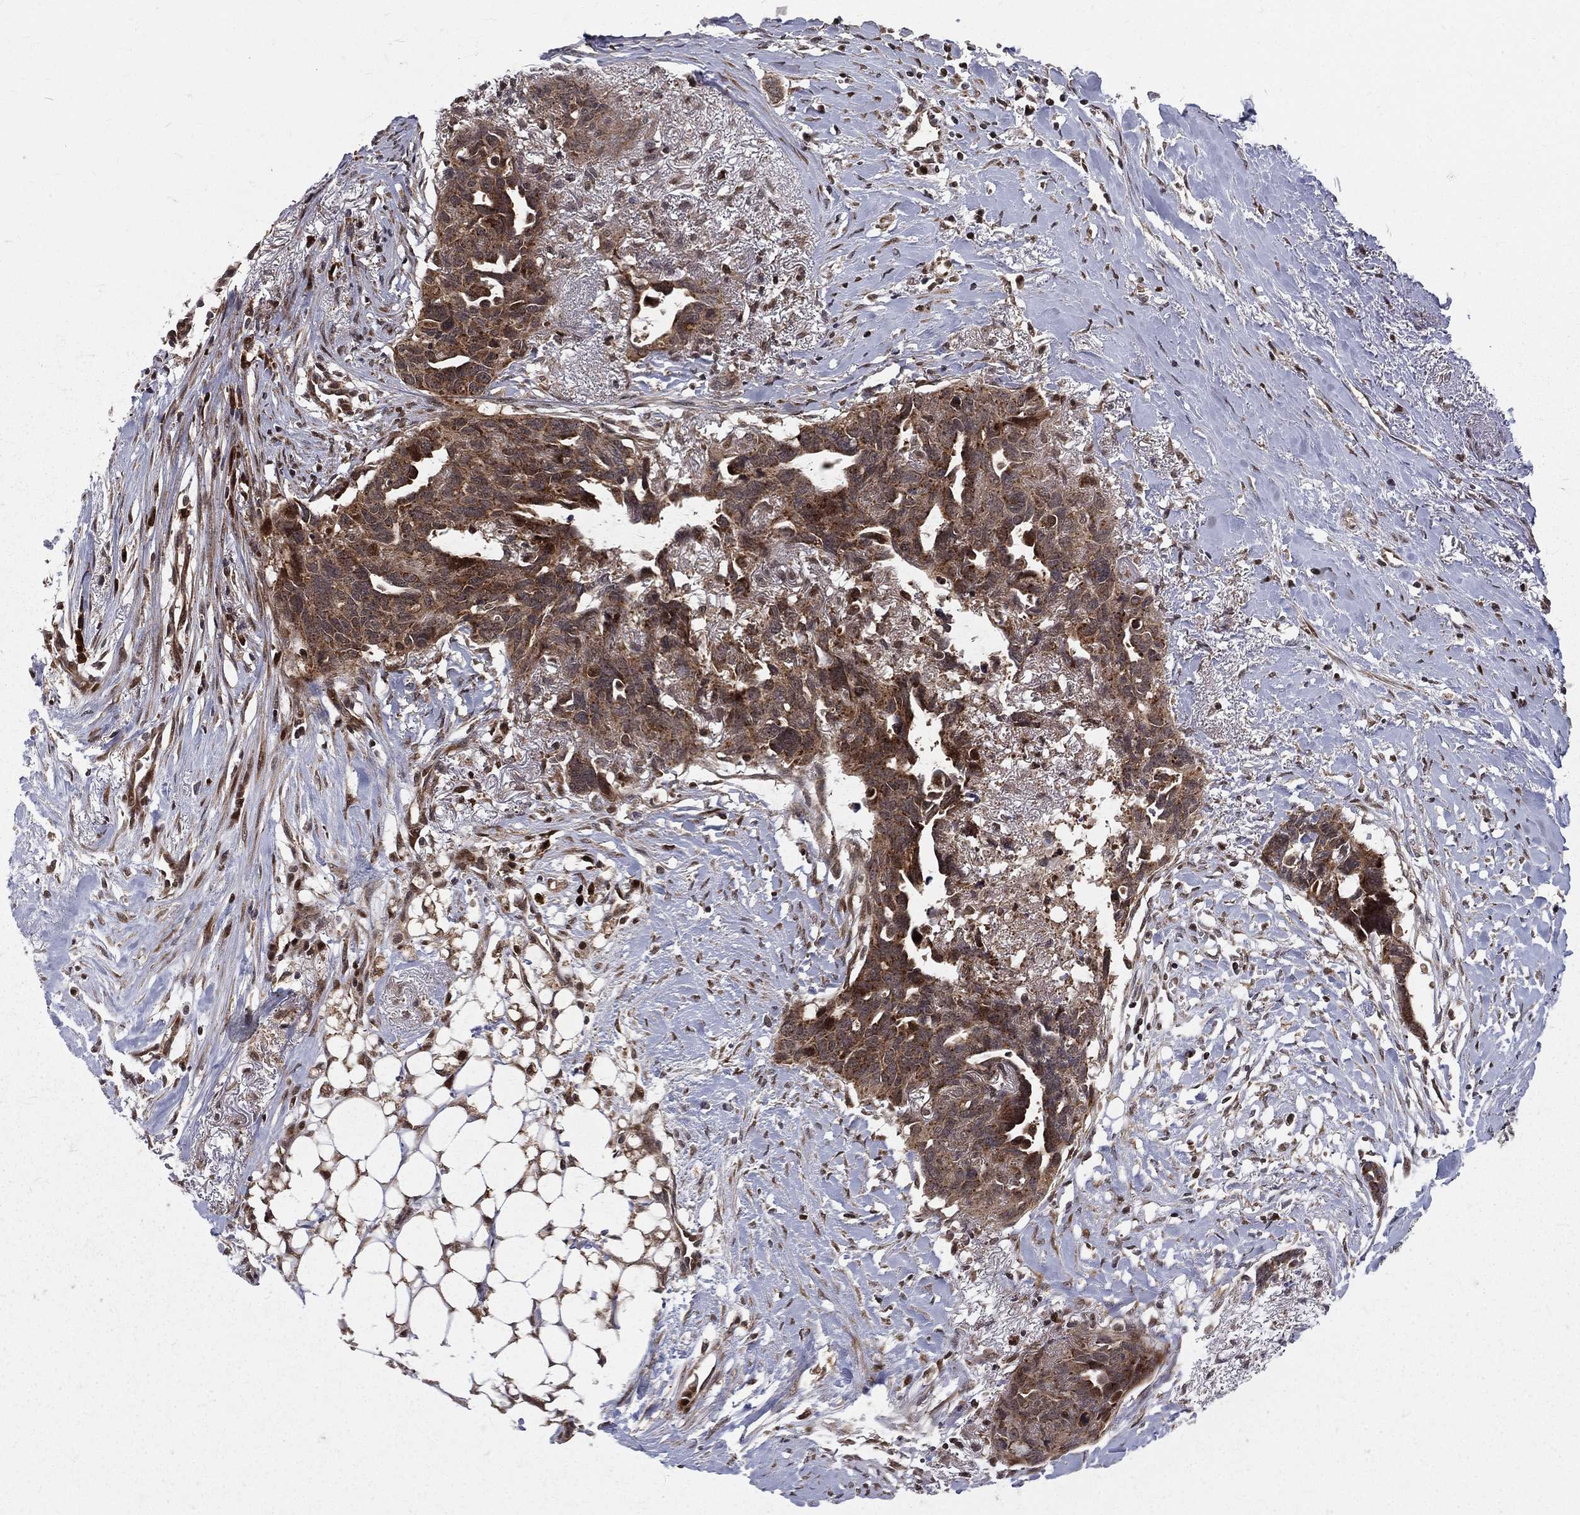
{"staining": {"intensity": "moderate", "quantity": ">75%", "location": "cytoplasmic/membranous"}, "tissue": "ovarian cancer", "cell_type": "Tumor cells", "image_type": "cancer", "snomed": [{"axis": "morphology", "description": "Cystadenocarcinoma, serous, NOS"}, {"axis": "topography", "description": "Ovary"}], "caption": "Human serous cystadenocarcinoma (ovarian) stained for a protein (brown) shows moderate cytoplasmic/membranous positive positivity in about >75% of tumor cells.", "gene": "MDM2", "patient": {"sex": "female", "age": 69}}